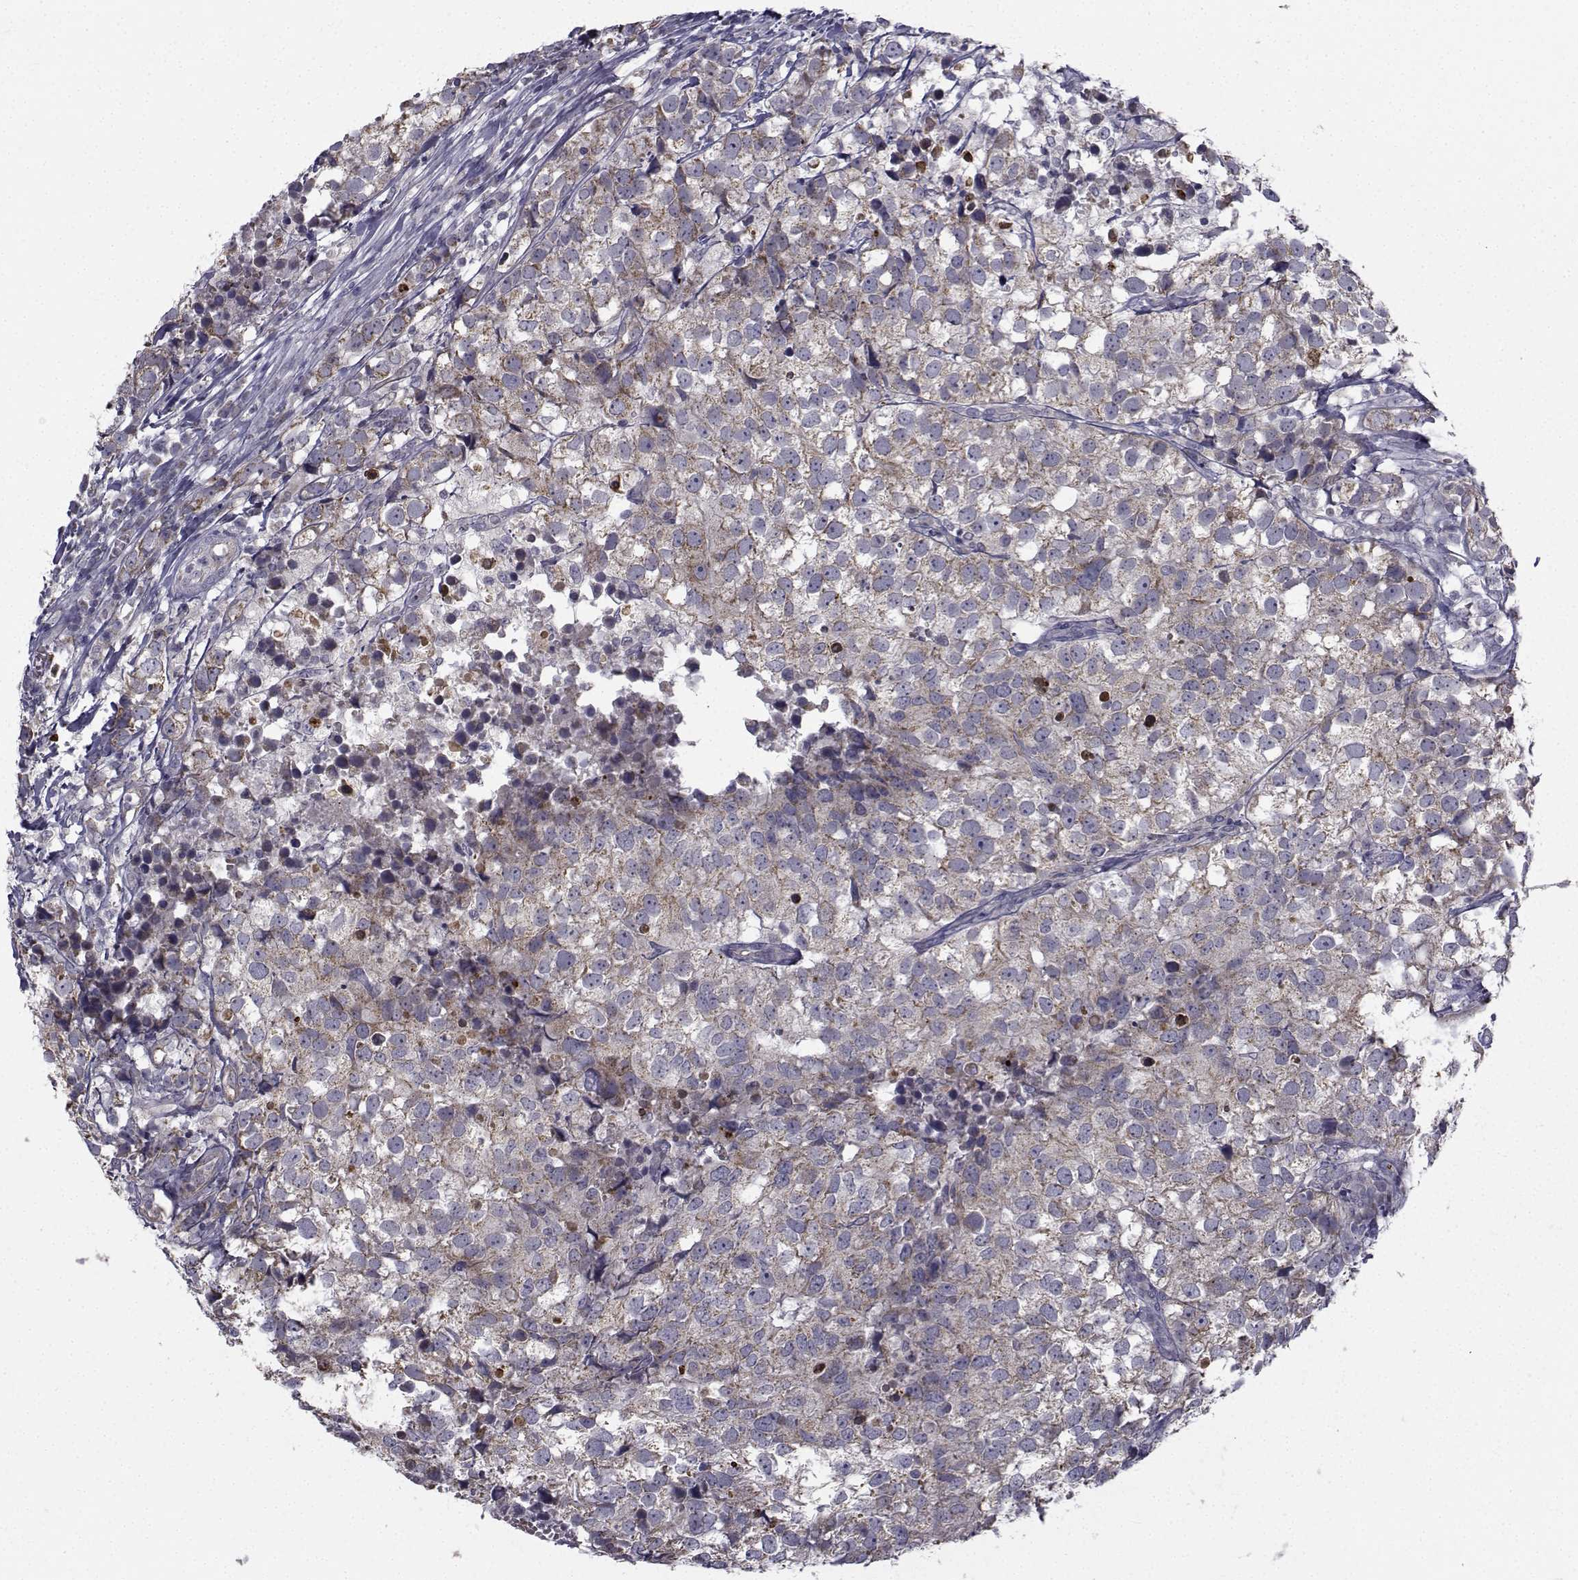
{"staining": {"intensity": "weak", "quantity": "25%-75%", "location": "cytoplasmic/membranous"}, "tissue": "breast cancer", "cell_type": "Tumor cells", "image_type": "cancer", "snomed": [{"axis": "morphology", "description": "Duct carcinoma"}, {"axis": "topography", "description": "Breast"}], "caption": "Immunohistochemical staining of breast intraductal carcinoma shows low levels of weak cytoplasmic/membranous expression in approximately 25%-75% of tumor cells. Nuclei are stained in blue.", "gene": "ANGPT1", "patient": {"sex": "female", "age": 30}}